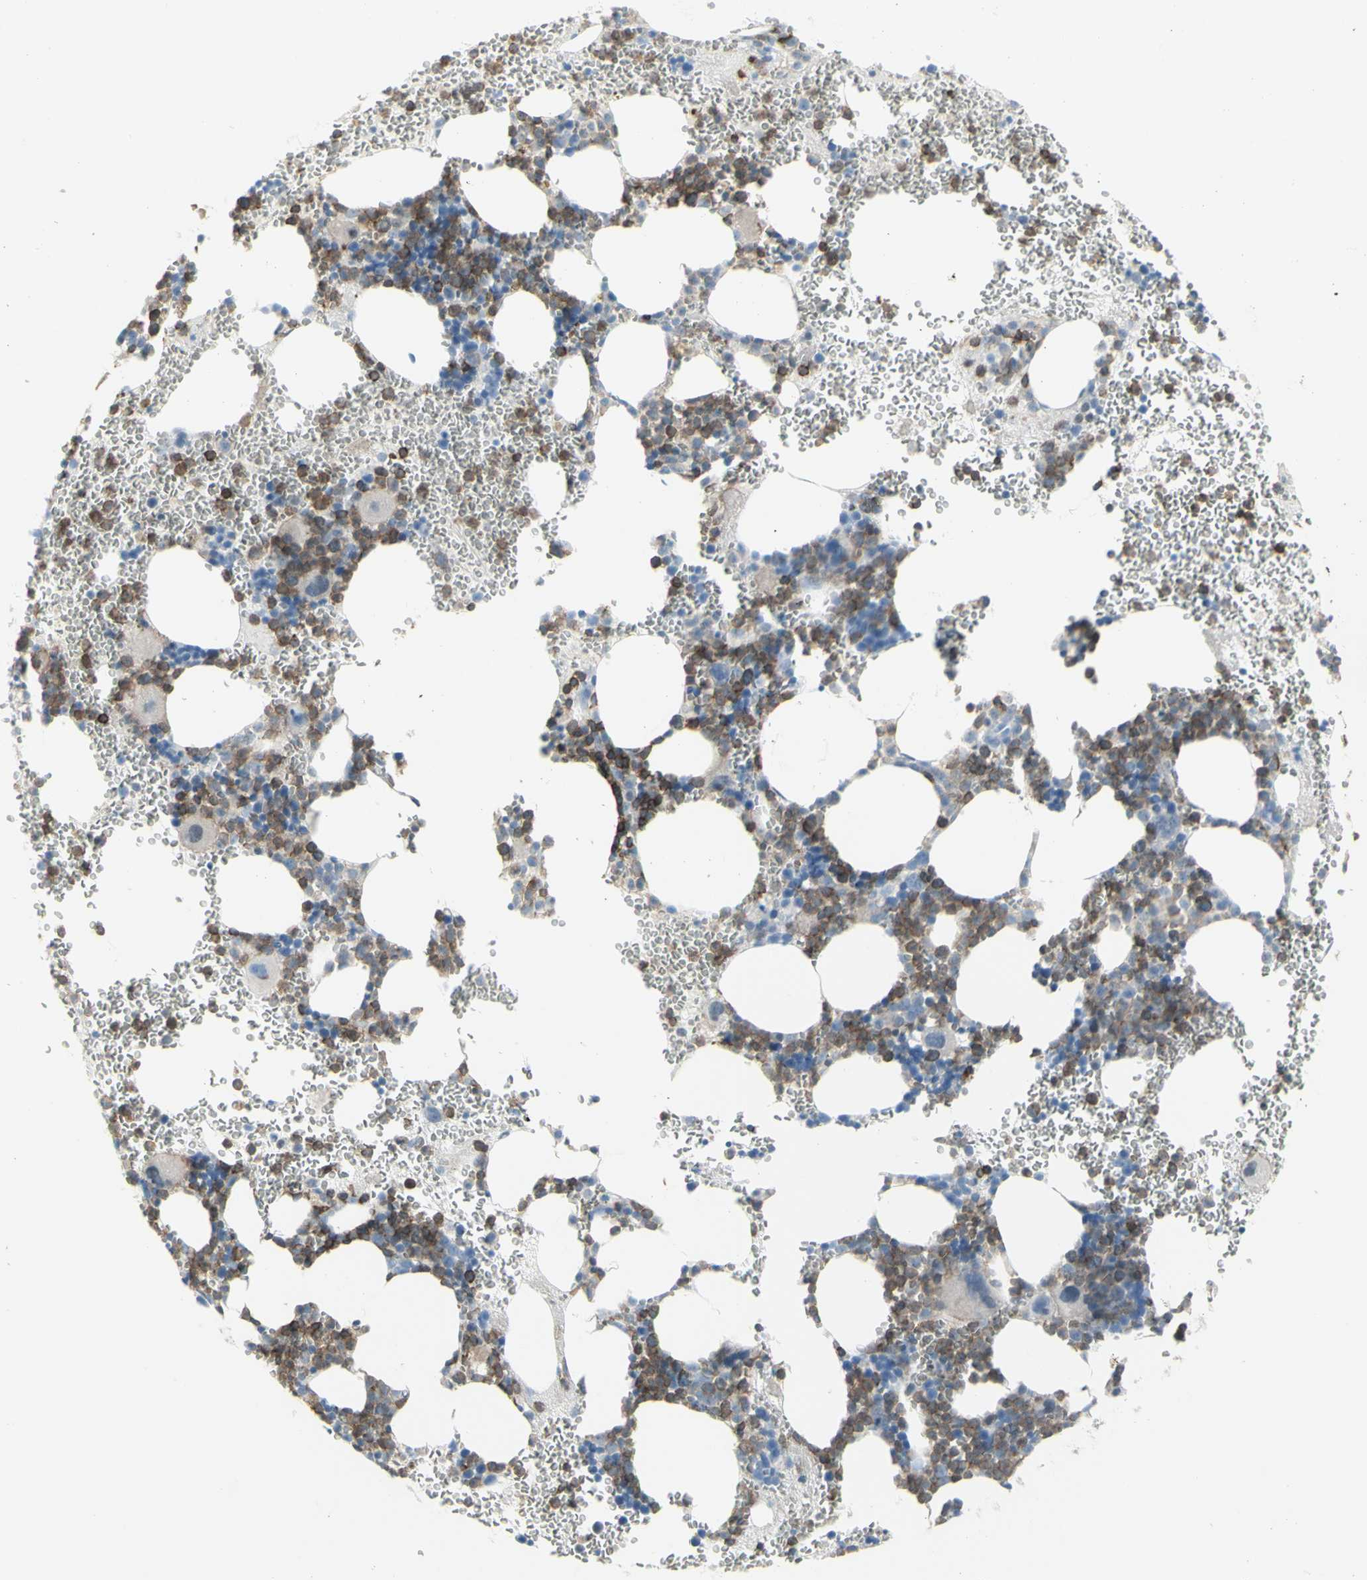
{"staining": {"intensity": "weak", "quantity": "25%-75%", "location": "cytoplasmic/membranous"}, "tissue": "bone marrow", "cell_type": "Hematopoietic cells", "image_type": "normal", "snomed": [{"axis": "morphology", "description": "Normal tissue, NOS"}, {"axis": "morphology", "description": "Inflammation, NOS"}, {"axis": "topography", "description": "Bone marrow"}], "caption": "Protein positivity by IHC demonstrates weak cytoplasmic/membranous expression in approximately 25%-75% of hematopoietic cells in benign bone marrow.", "gene": "NRG1", "patient": {"sex": "female", "age": 76}}